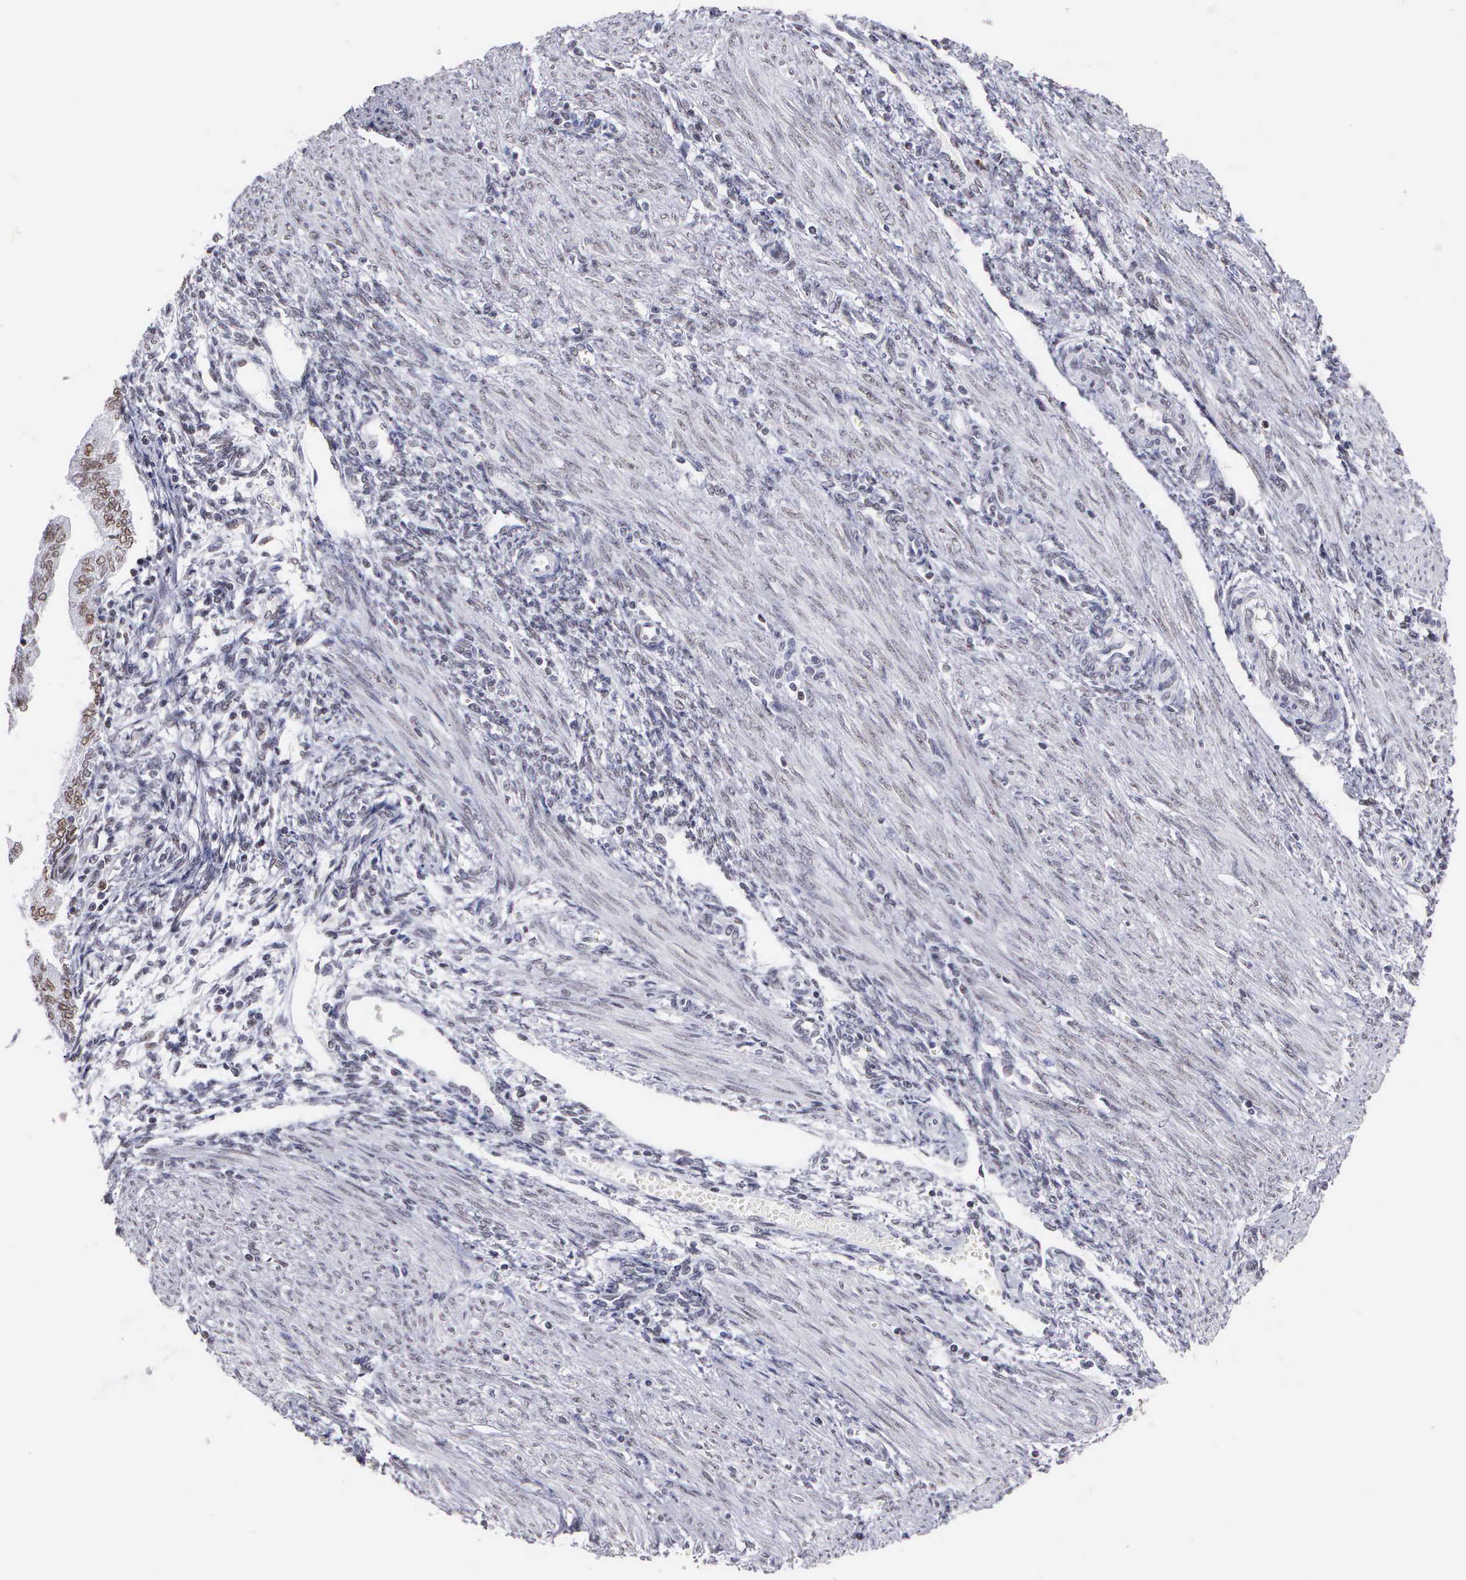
{"staining": {"intensity": "moderate", "quantity": ">75%", "location": "nuclear"}, "tissue": "endometrial cancer", "cell_type": "Tumor cells", "image_type": "cancer", "snomed": [{"axis": "morphology", "description": "Adenocarcinoma, NOS"}, {"axis": "topography", "description": "Endometrium"}], "caption": "Adenocarcinoma (endometrial) tissue demonstrates moderate nuclear positivity in about >75% of tumor cells, visualized by immunohistochemistry.", "gene": "CSTF2", "patient": {"sex": "female", "age": 51}}